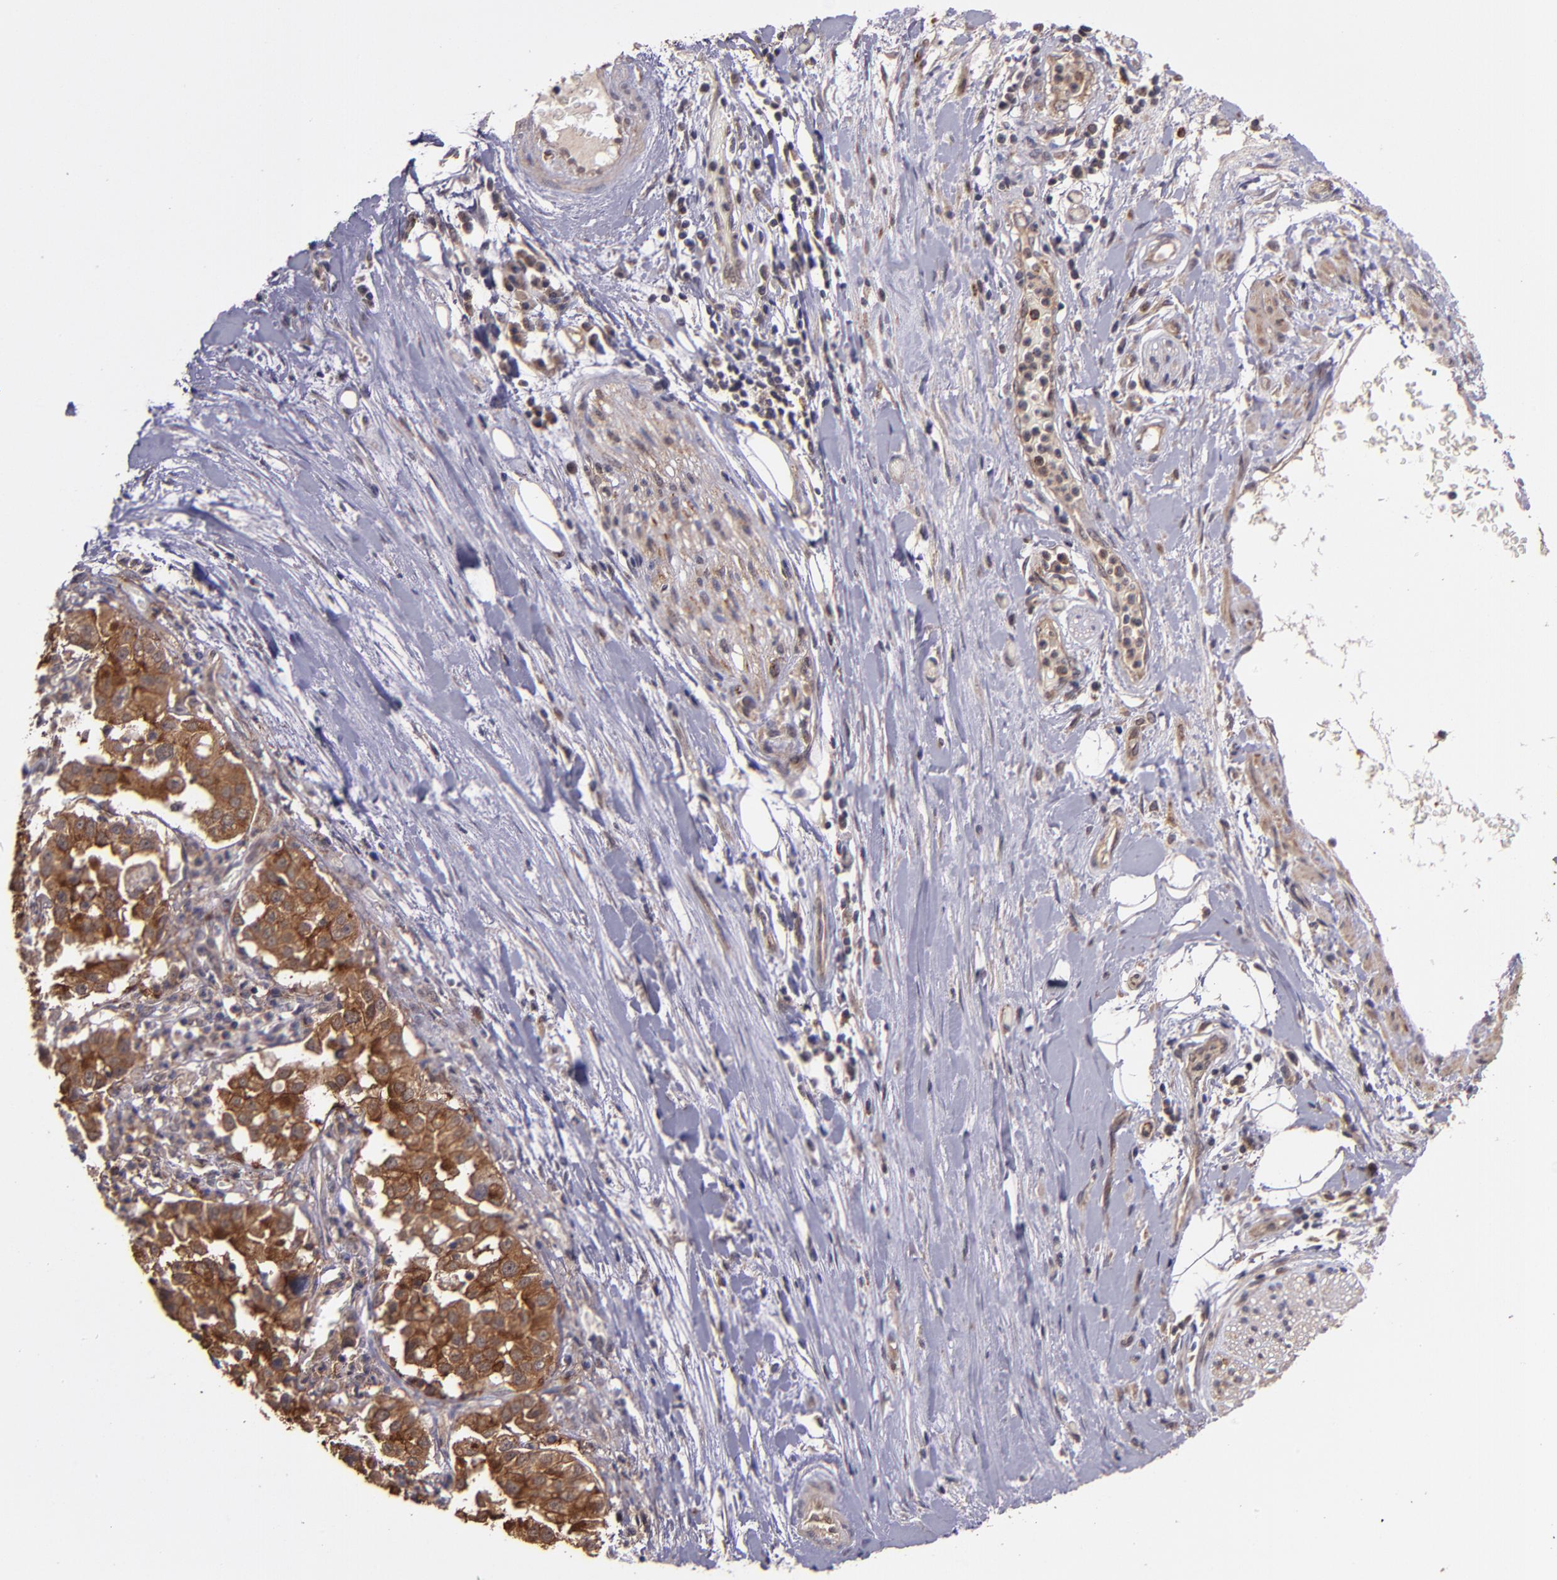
{"staining": {"intensity": "strong", "quantity": ">75%", "location": "cytoplasmic/membranous"}, "tissue": "pancreatic cancer", "cell_type": "Tumor cells", "image_type": "cancer", "snomed": [{"axis": "morphology", "description": "Adenocarcinoma, NOS"}, {"axis": "topography", "description": "Pancreas"}], "caption": "DAB (3,3'-diaminobenzidine) immunohistochemical staining of pancreatic cancer (adenocarcinoma) reveals strong cytoplasmic/membranous protein staining in approximately >75% of tumor cells. The staining is performed using DAB (3,3'-diaminobenzidine) brown chromogen to label protein expression. The nuclei are counter-stained blue using hematoxylin.", "gene": "FTSJ1", "patient": {"sex": "female", "age": 52}}